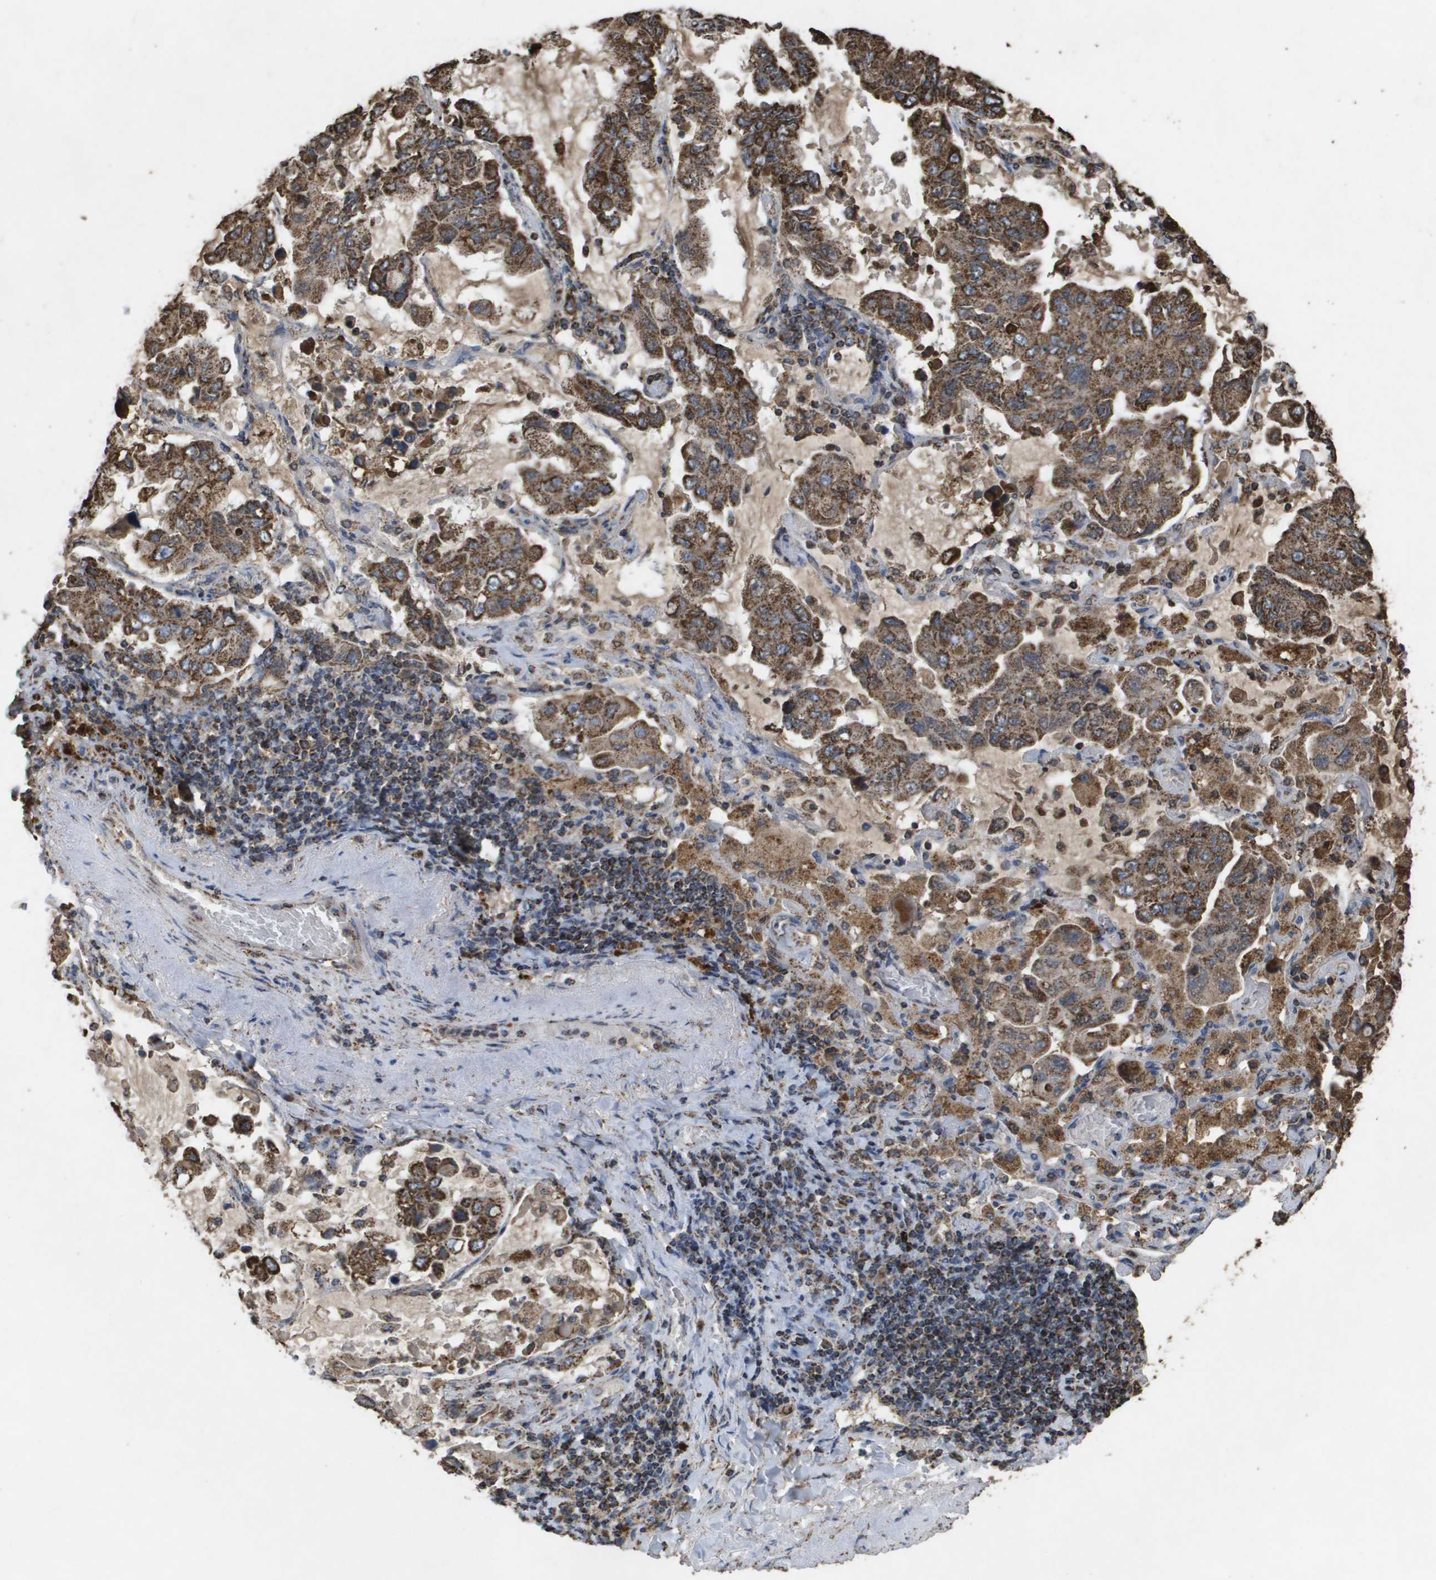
{"staining": {"intensity": "strong", "quantity": ">75%", "location": "cytoplasmic/membranous"}, "tissue": "lung cancer", "cell_type": "Tumor cells", "image_type": "cancer", "snomed": [{"axis": "morphology", "description": "Adenocarcinoma, NOS"}, {"axis": "topography", "description": "Lung"}], "caption": "This is an image of immunohistochemistry staining of lung cancer (adenocarcinoma), which shows strong expression in the cytoplasmic/membranous of tumor cells.", "gene": "HSPE1", "patient": {"sex": "male", "age": 64}}